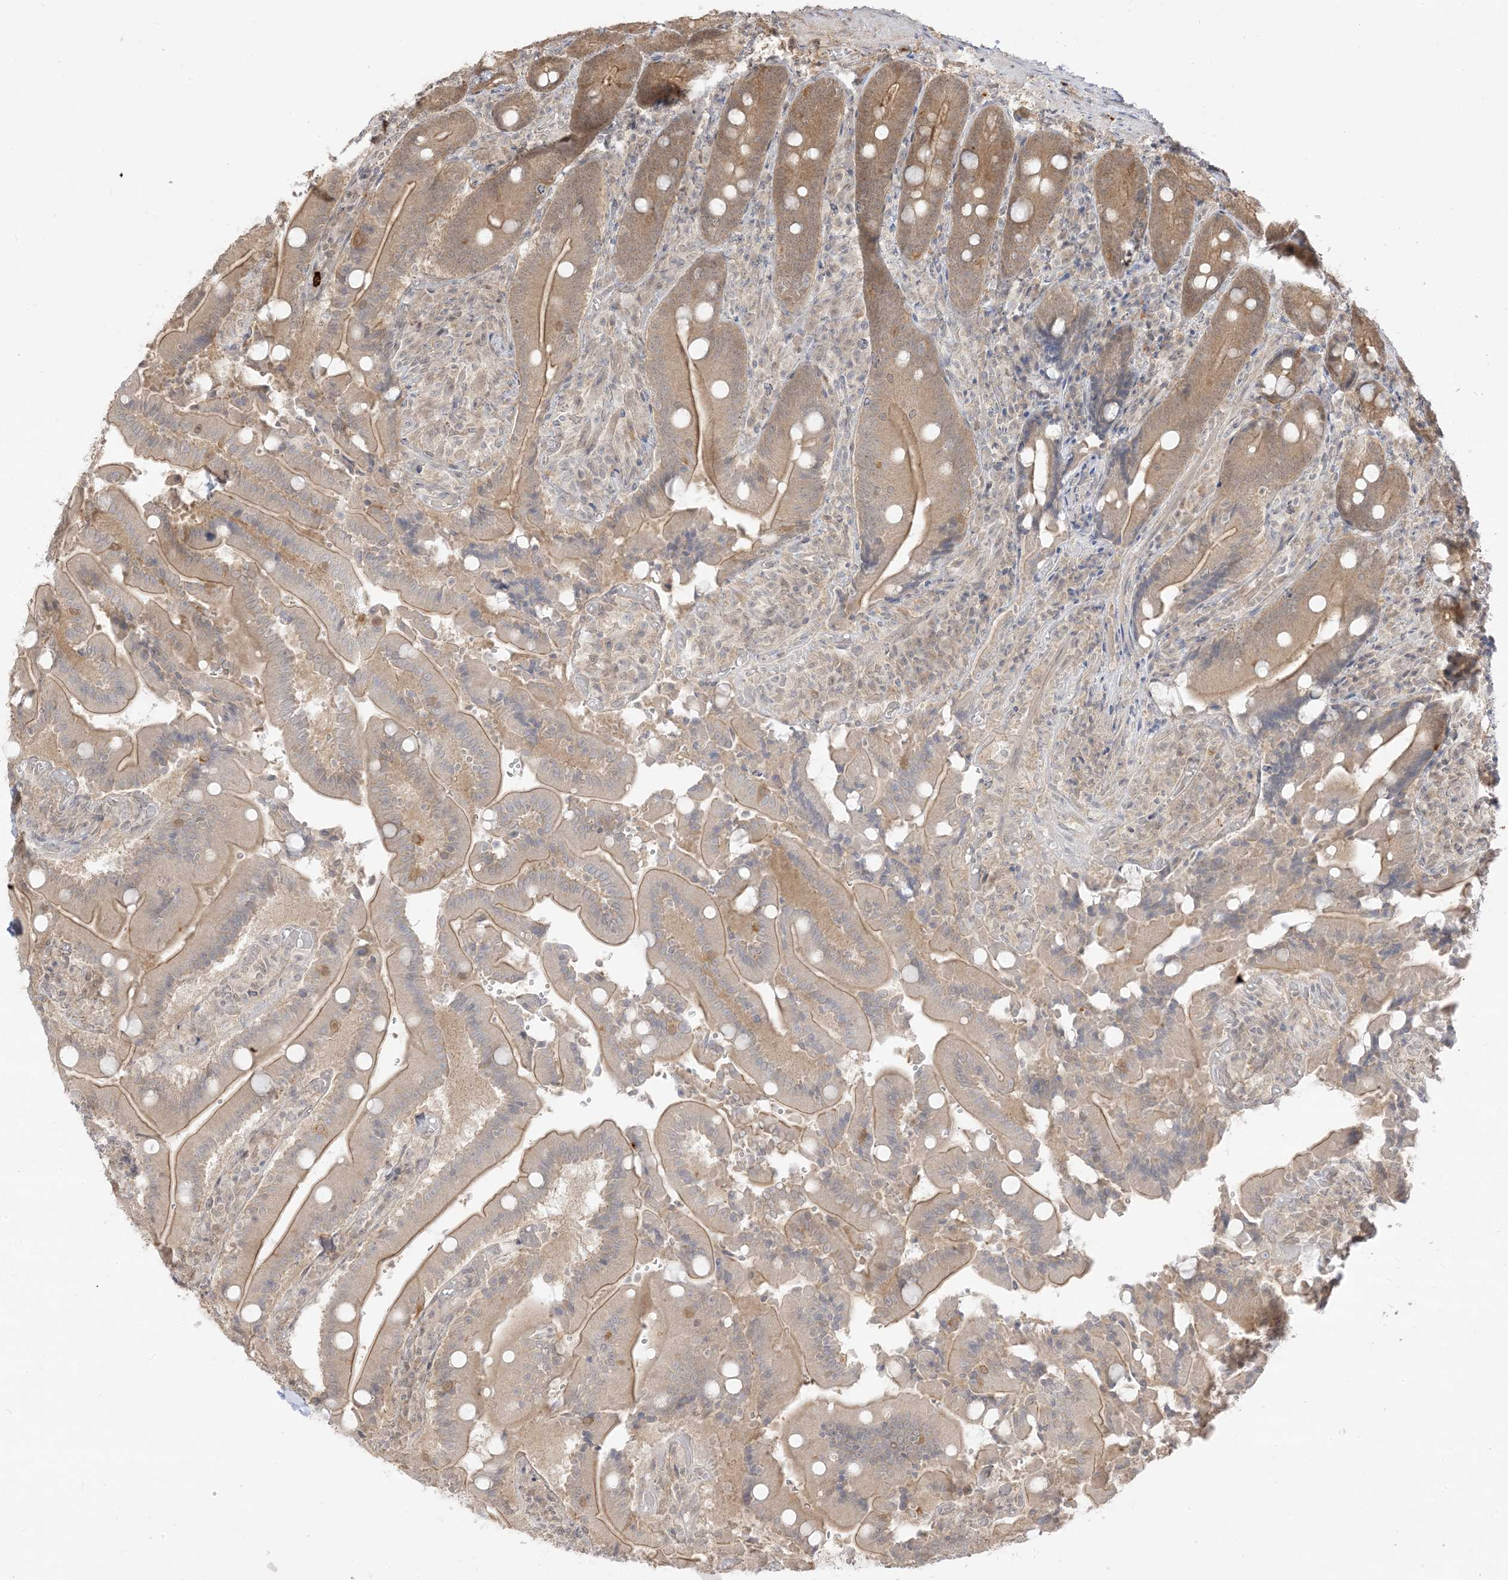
{"staining": {"intensity": "moderate", "quantity": "25%-75%", "location": "cytoplasmic/membranous"}, "tissue": "duodenum", "cell_type": "Glandular cells", "image_type": "normal", "snomed": [{"axis": "morphology", "description": "Normal tissue, NOS"}, {"axis": "topography", "description": "Duodenum"}], "caption": "A medium amount of moderate cytoplasmic/membranous expression is present in about 25%-75% of glandular cells in normal duodenum. Immunohistochemistry (ihc) stains the protein of interest in brown and the nuclei are stained blue.", "gene": "TBCC", "patient": {"sex": "female", "age": 62}}